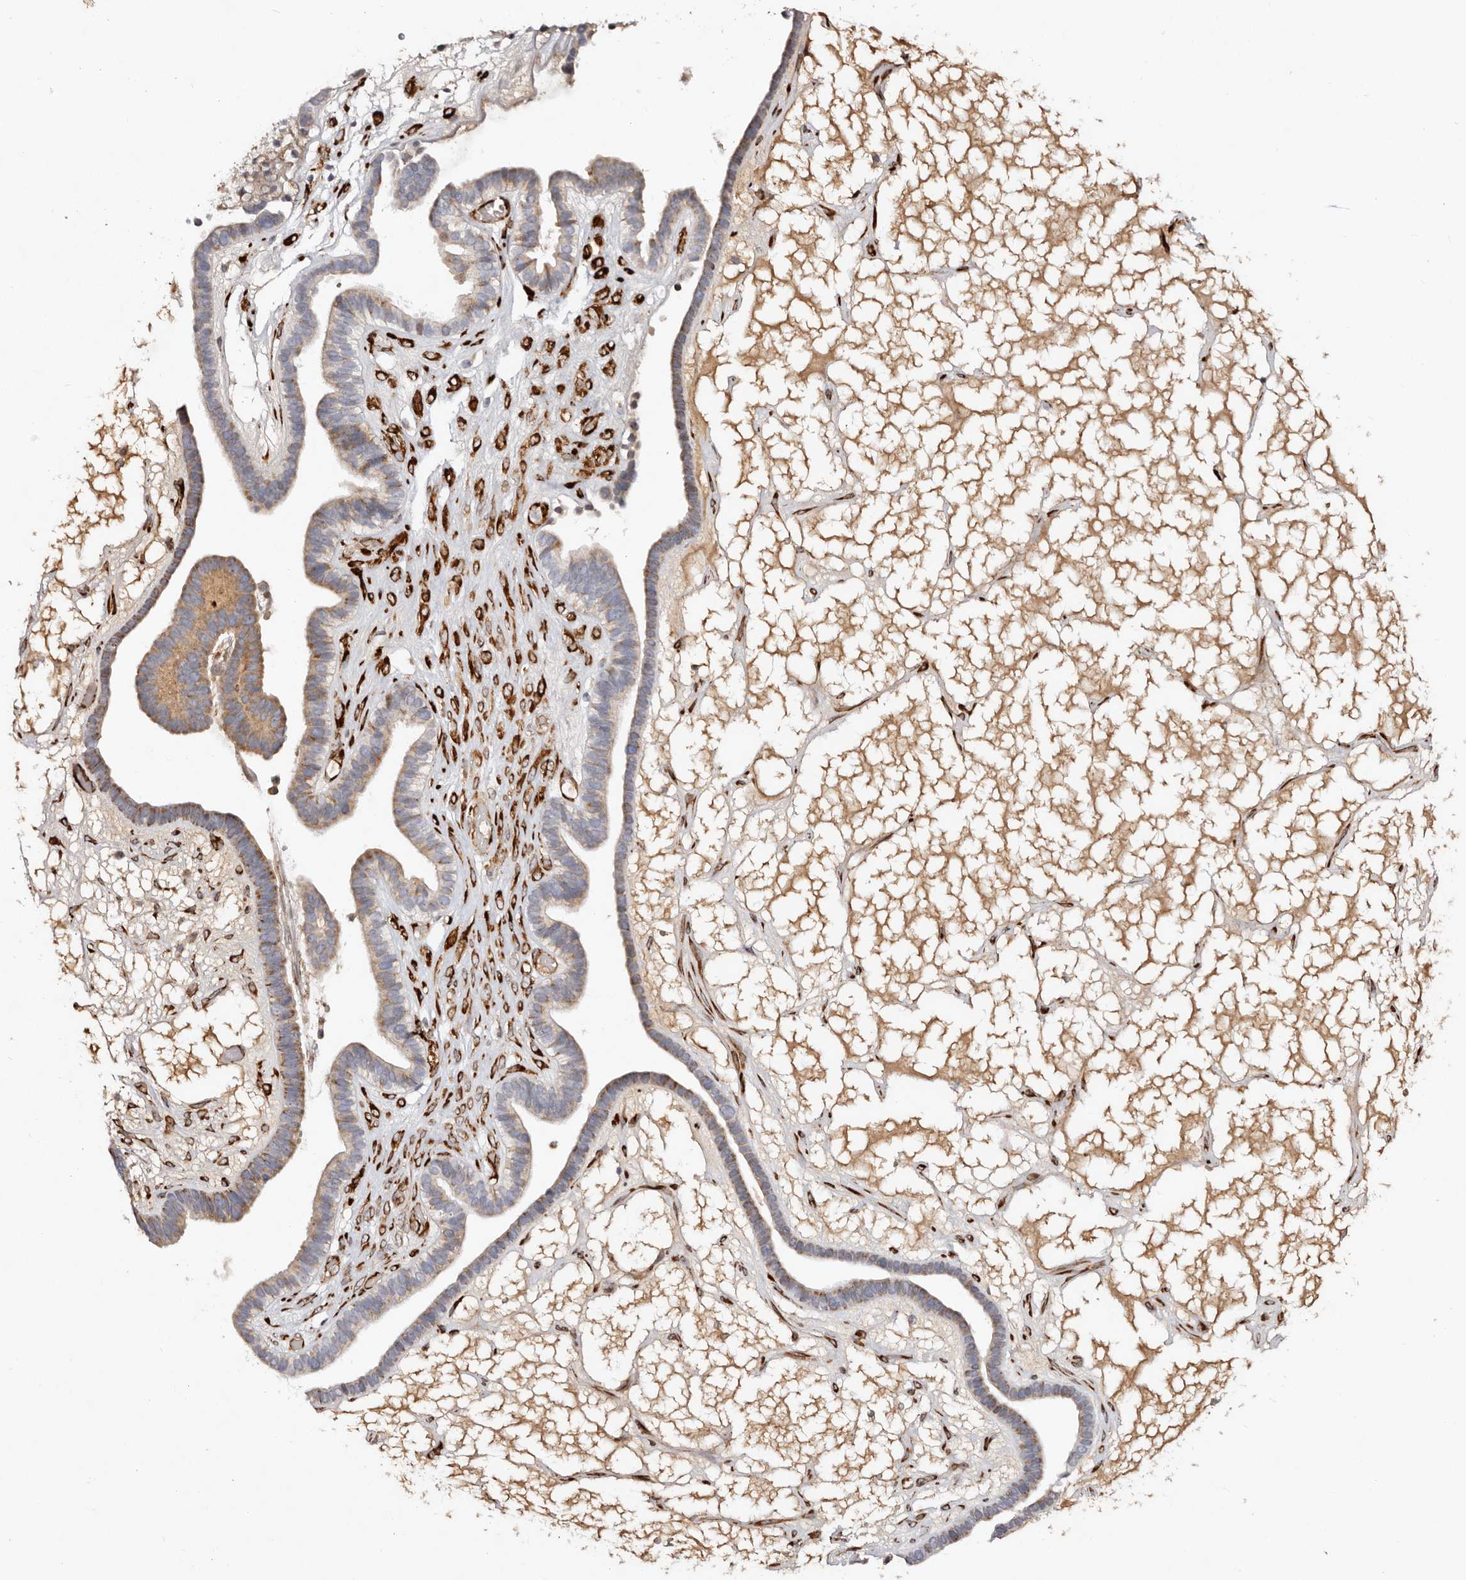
{"staining": {"intensity": "moderate", "quantity": "25%-75%", "location": "cytoplasmic/membranous"}, "tissue": "ovarian cancer", "cell_type": "Tumor cells", "image_type": "cancer", "snomed": [{"axis": "morphology", "description": "Cystadenocarcinoma, serous, NOS"}, {"axis": "topography", "description": "Ovary"}], "caption": "Immunohistochemical staining of serous cystadenocarcinoma (ovarian) demonstrates moderate cytoplasmic/membranous protein expression in about 25%-75% of tumor cells.", "gene": "SERPINH1", "patient": {"sex": "female", "age": 56}}